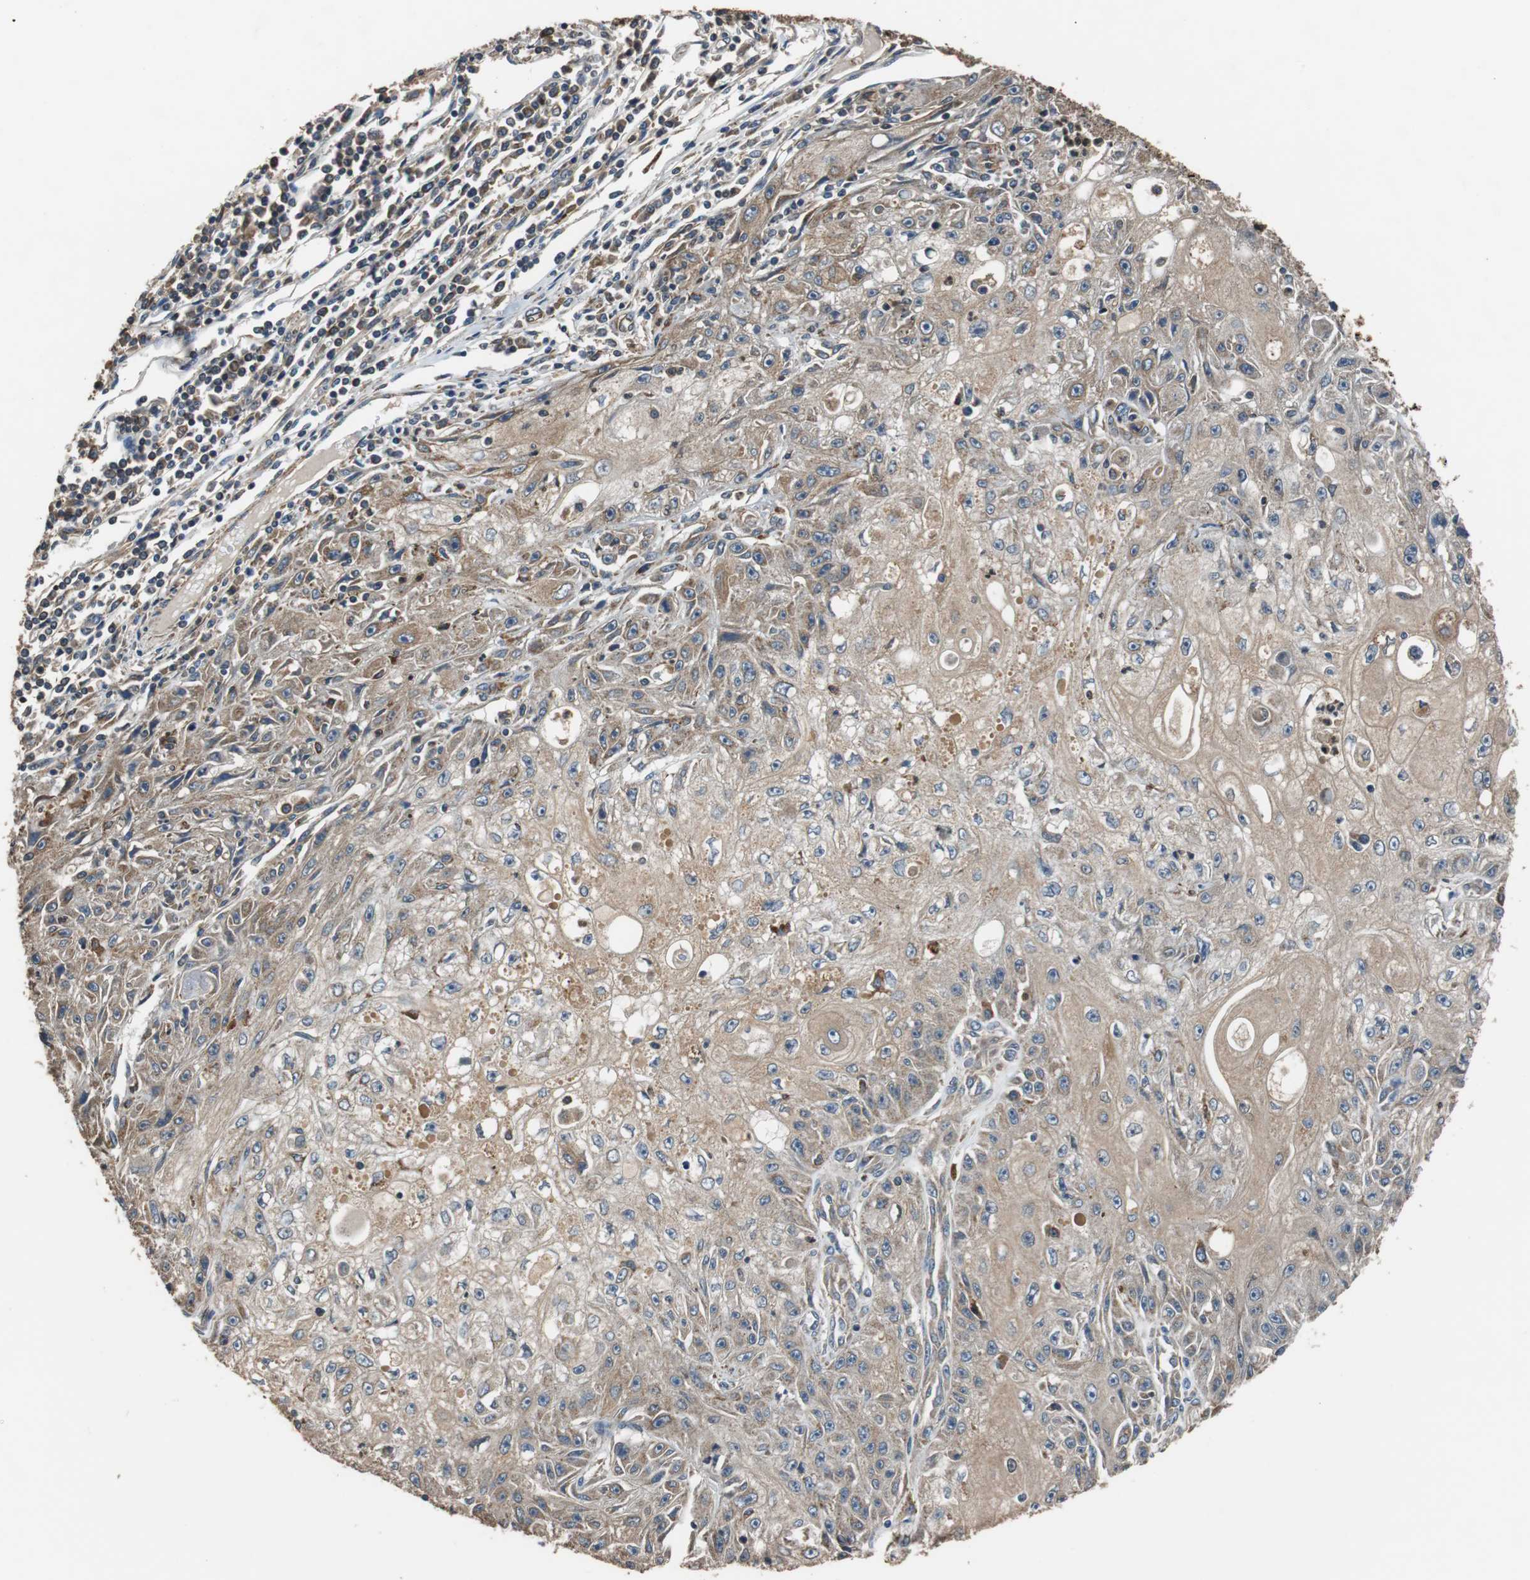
{"staining": {"intensity": "moderate", "quantity": ">75%", "location": "cytoplasmic/membranous"}, "tissue": "skin cancer", "cell_type": "Tumor cells", "image_type": "cancer", "snomed": [{"axis": "morphology", "description": "Squamous cell carcinoma, NOS"}, {"axis": "topography", "description": "Skin"}], "caption": "Immunohistochemical staining of skin cancer (squamous cell carcinoma) displays medium levels of moderate cytoplasmic/membranous expression in about >75% of tumor cells.", "gene": "PITRM1", "patient": {"sex": "male", "age": 75}}